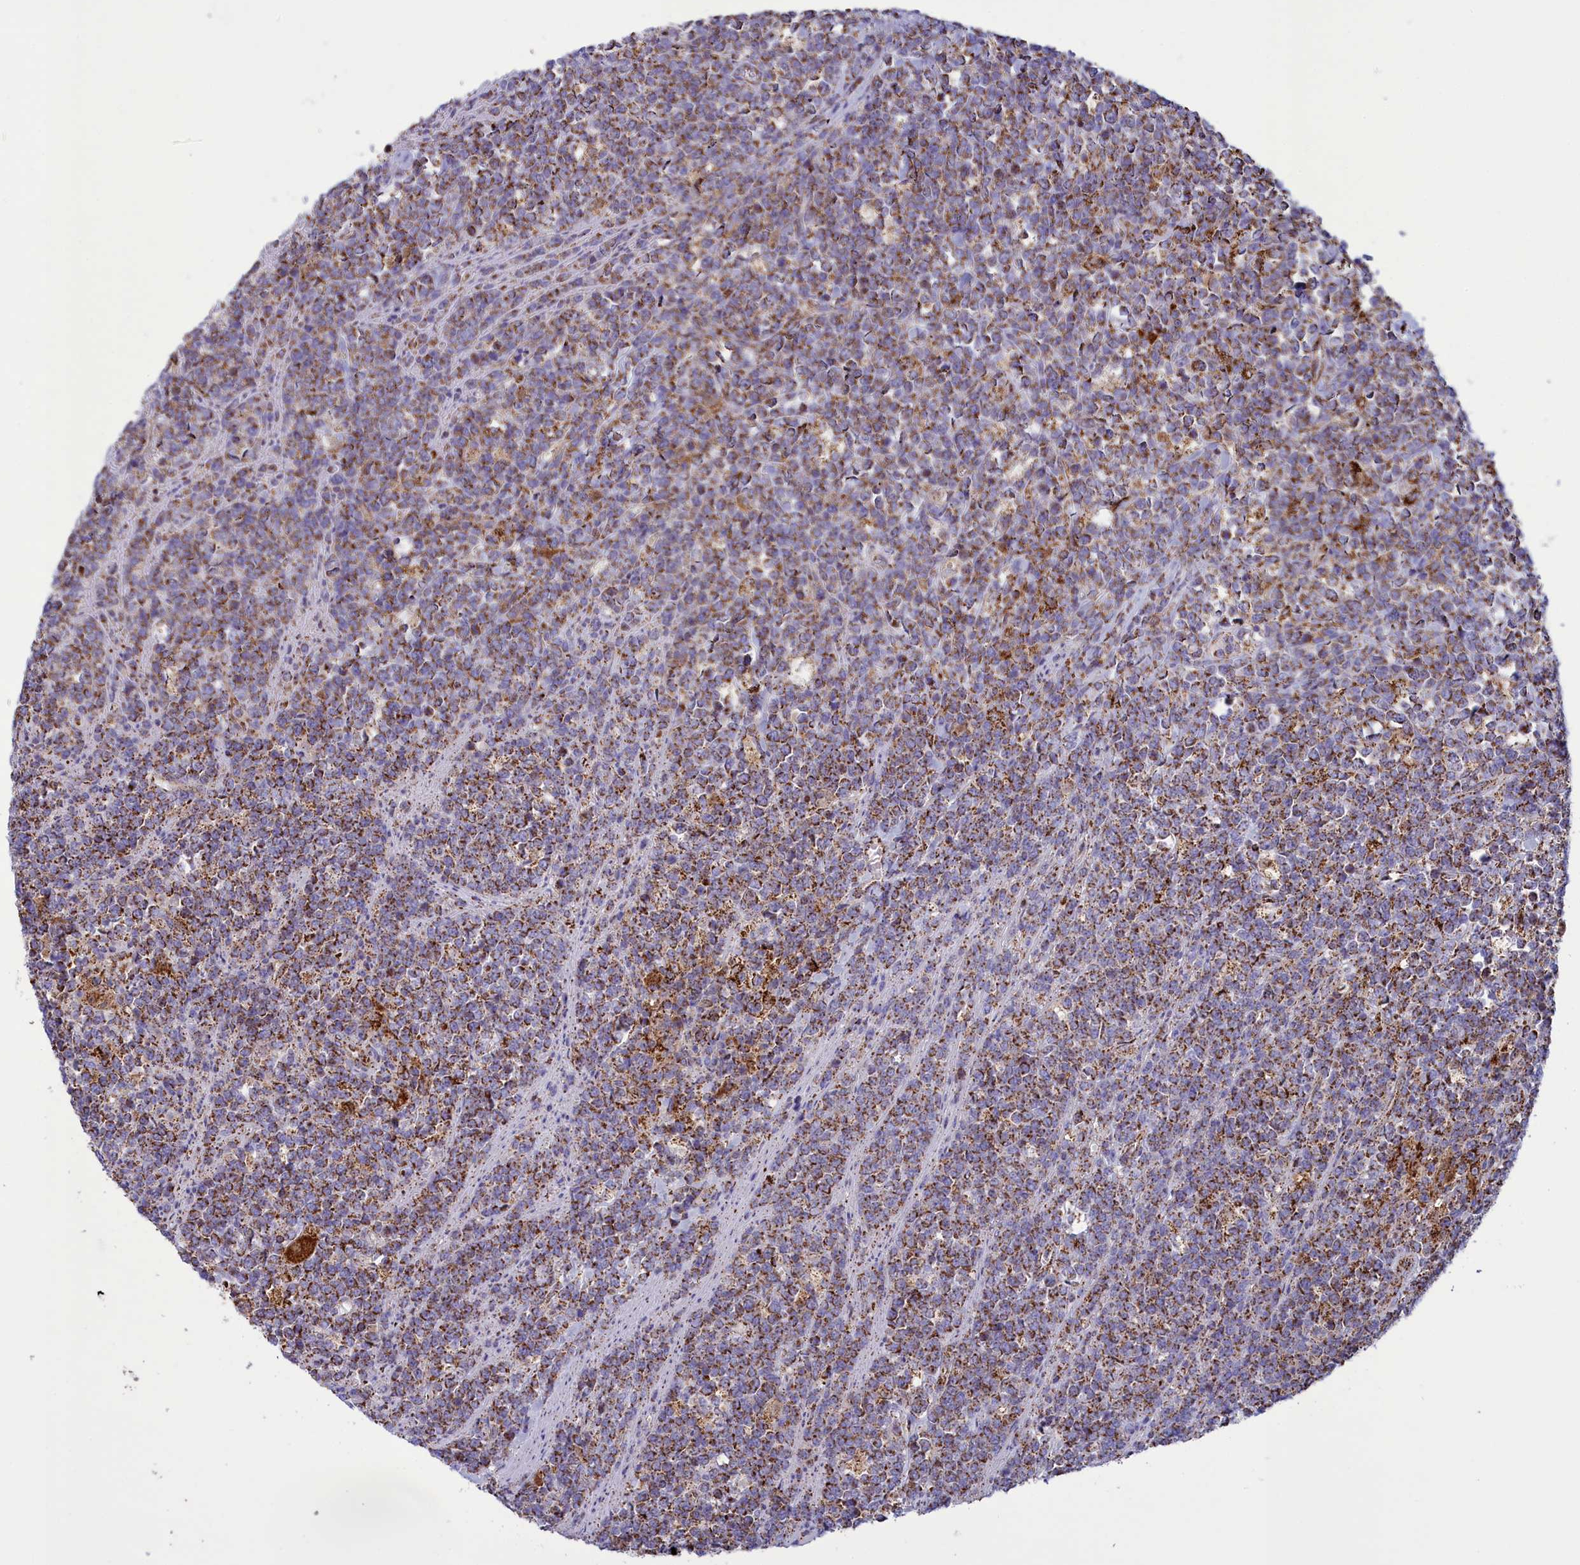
{"staining": {"intensity": "moderate", "quantity": ">75%", "location": "cytoplasmic/membranous"}, "tissue": "lymphoma", "cell_type": "Tumor cells", "image_type": "cancer", "snomed": [{"axis": "morphology", "description": "Malignant lymphoma, non-Hodgkin's type, High grade"}, {"axis": "topography", "description": "Small intestine"}], "caption": "Tumor cells demonstrate medium levels of moderate cytoplasmic/membranous positivity in approximately >75% of cells in human lymphoma.", "gene": "ISOC2", "patient": {"sex": "male", "age": 8}}